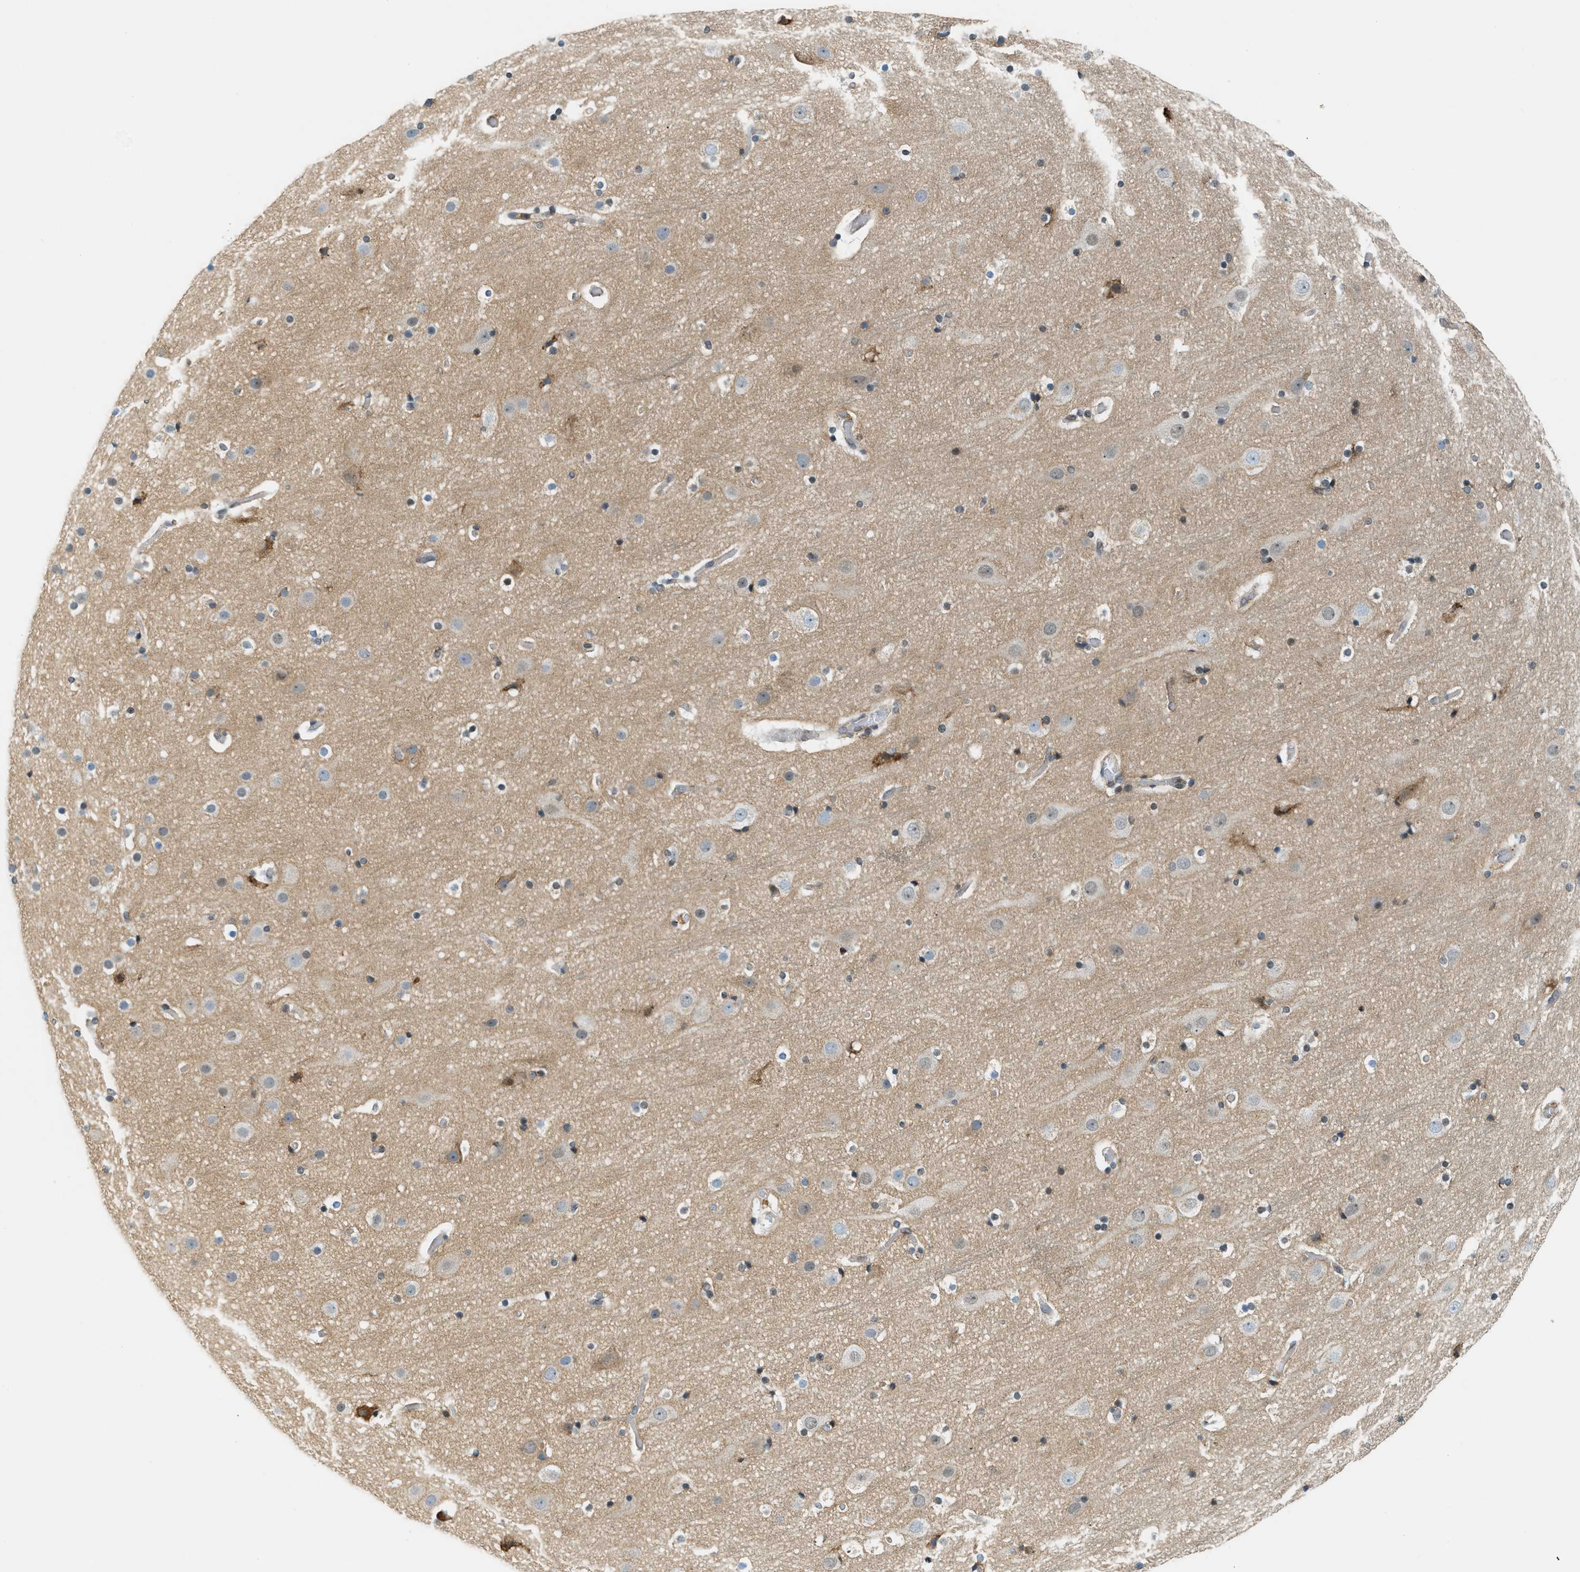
{"staining": {"intensity": "negative", "quantity": "none", "location": "none"}, "tissue": "cerebral cortex", "cell_type": "Endothelial cells", "image_type": "normal", "snomed": [{"axis": "morphology", "description": "Normal tissue, NOS"}, {"axis": "topography", "description": "Cerebral cortex"}], "caption": "An immunohistochemistry (IHC) micrograph of normal cerebral cortex is shown. There is no staining in endothelial cells of cerebral cortex.", "gene": "SEMA4D", "patient": {"sex": "male", "age": 57}}